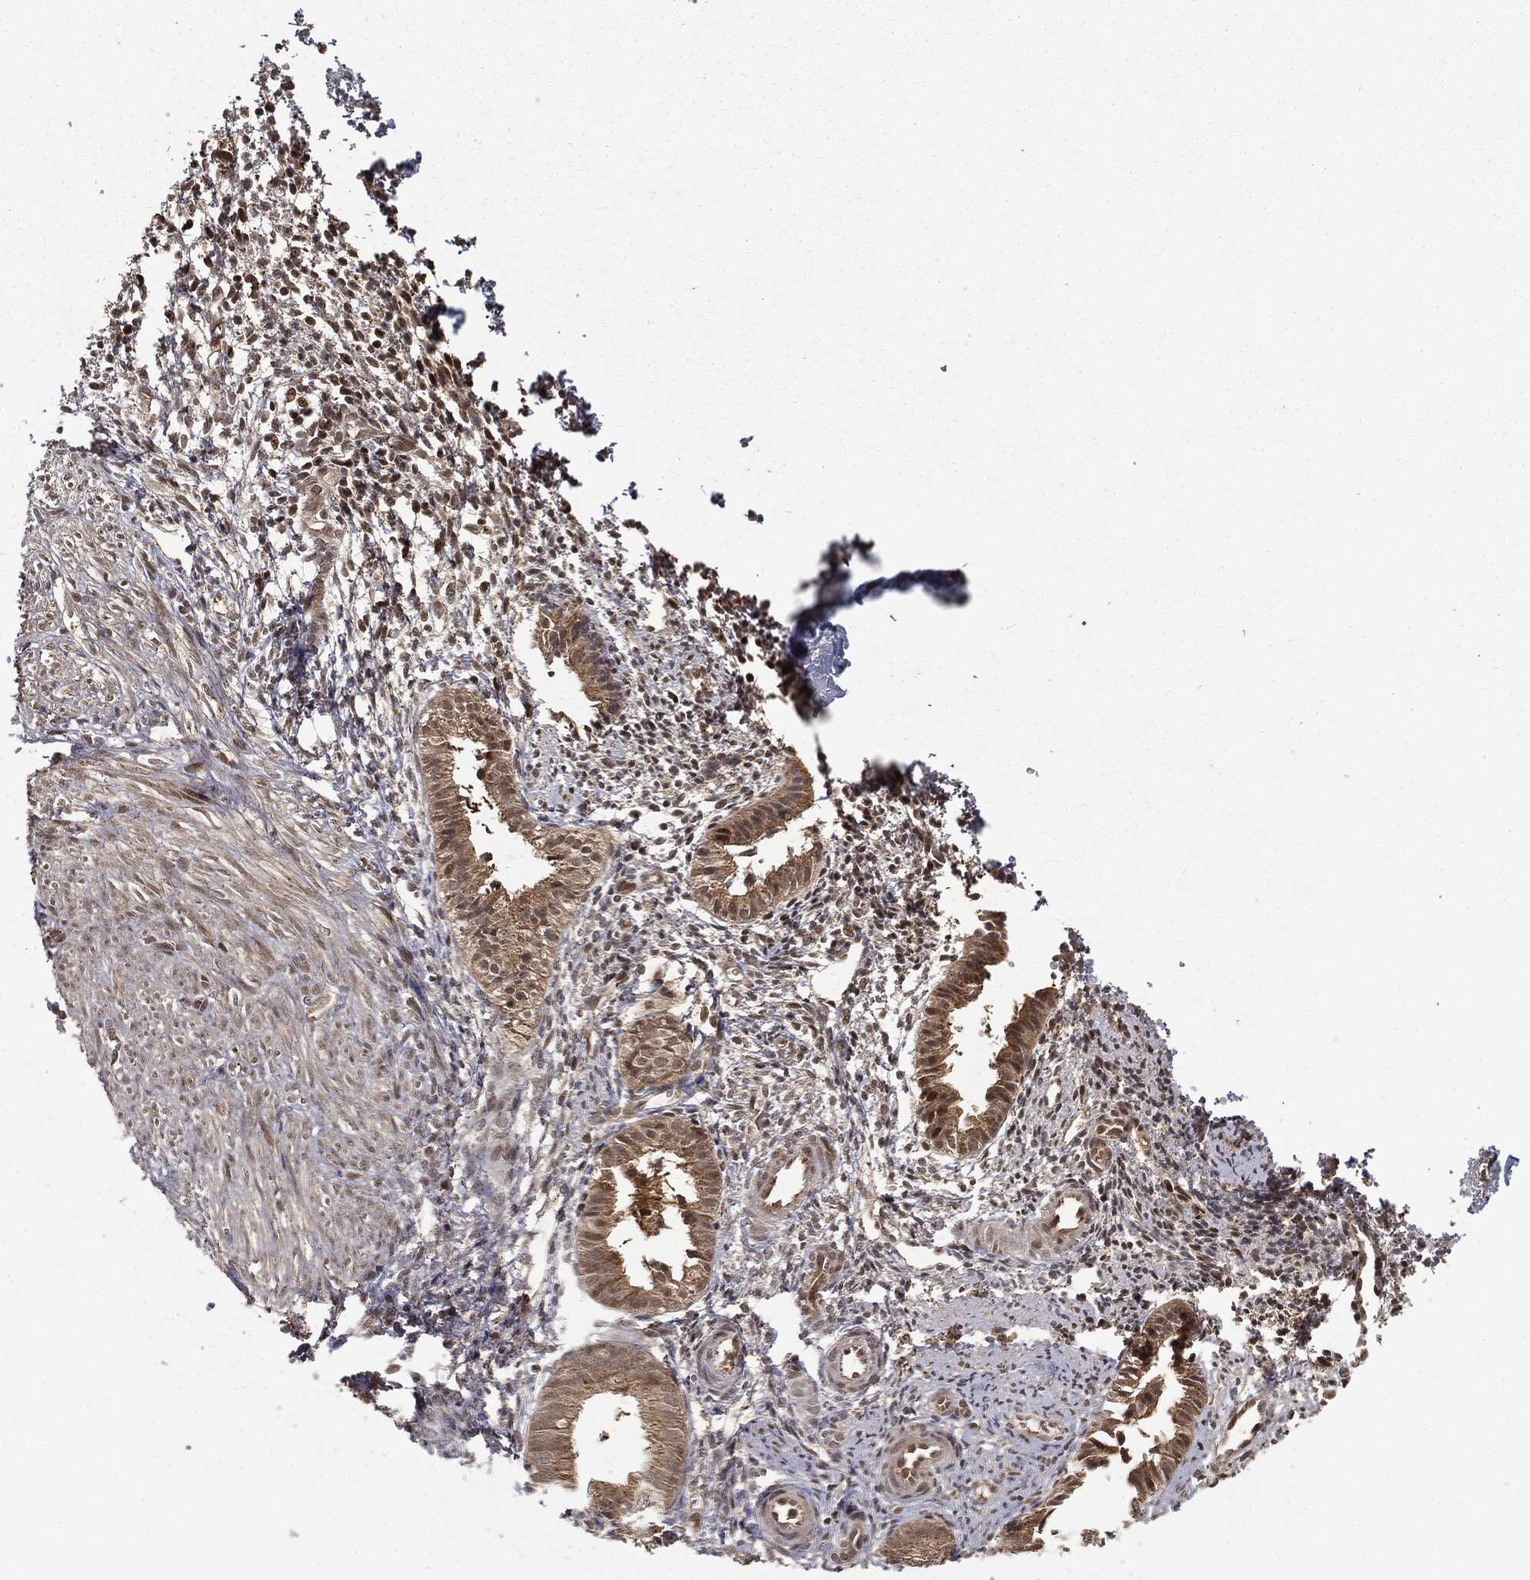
{"staining": {"intensity": "negative", "quantity": "none", "location": "none"}, "tissue": "endometrium", "cell_type": "Cells in endometrial stroma", "image_type": "normal", "snomed": [{"axis": "morphology", "description": "Normal tissue, NOS"}, {"axis": "topography", "description": "Endometrium"}], "caption": "Immunohistochemistry image of benign endometrium stained for a protein (brown), which demonstrates no expression in cells in endometrial stroma.", "gene": "ZNHIT6", "patient": {"sex": "female", "age": 47}}